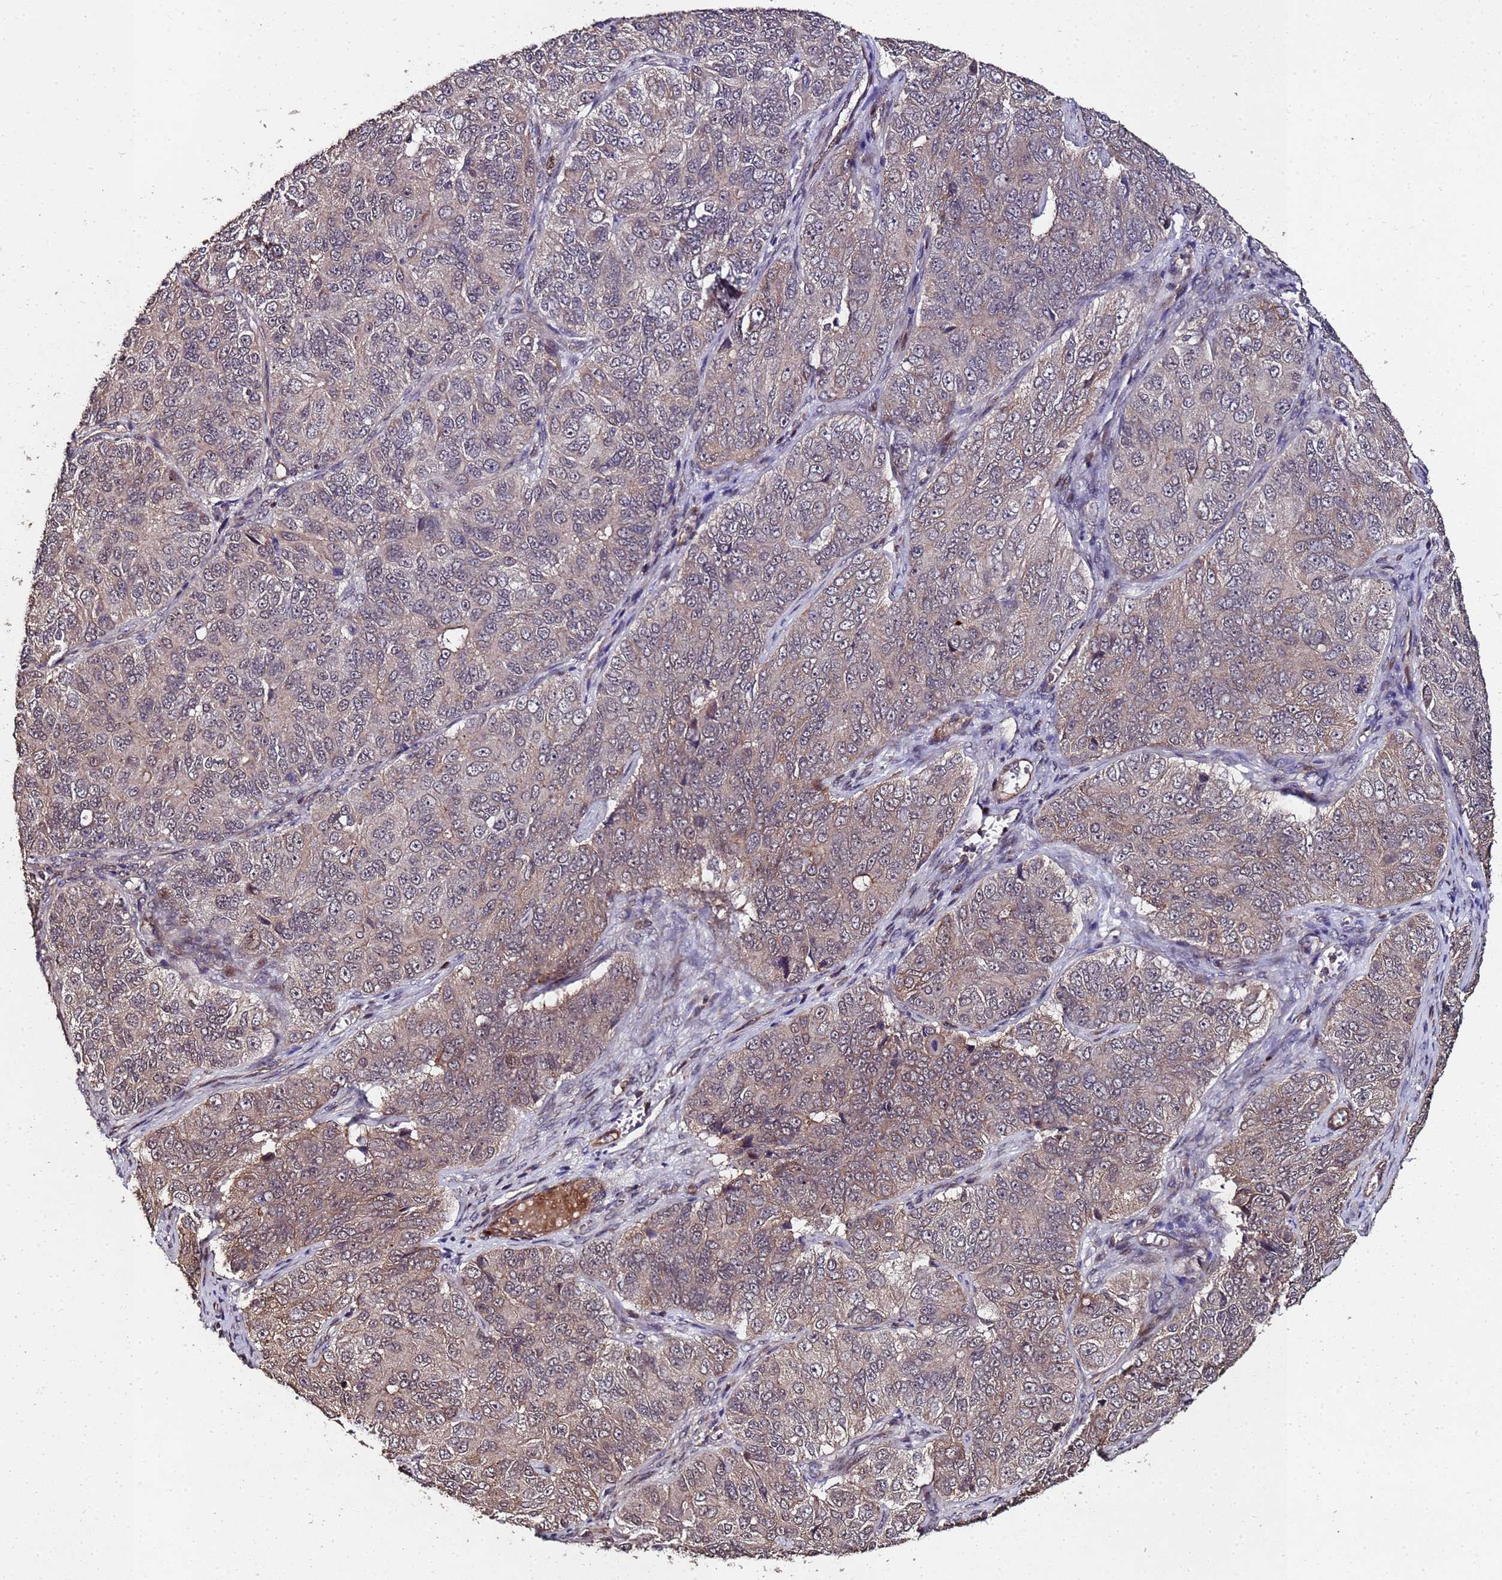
{"staining": {"intensity": "weak", "quantity": ">75%", "location": "cytoplasmic/membranous"}, "tissue": "ovarian cancer", "cell_type": "Tumor cells", "image_type": "cancer", "snomed": [{"axis": "morphology", "description": "Carcinoma, endometroid"}, {"axis": "topography", "description": "Ovary"}], "caption": "Weak cytoplasmic/membranous positivity for a protein is seen in approximately >75% of tumor cells of ovarian cancer using immunohistochemistry.", "gene": "PRODH", "patient": {"sex": "female", "age": 51}}